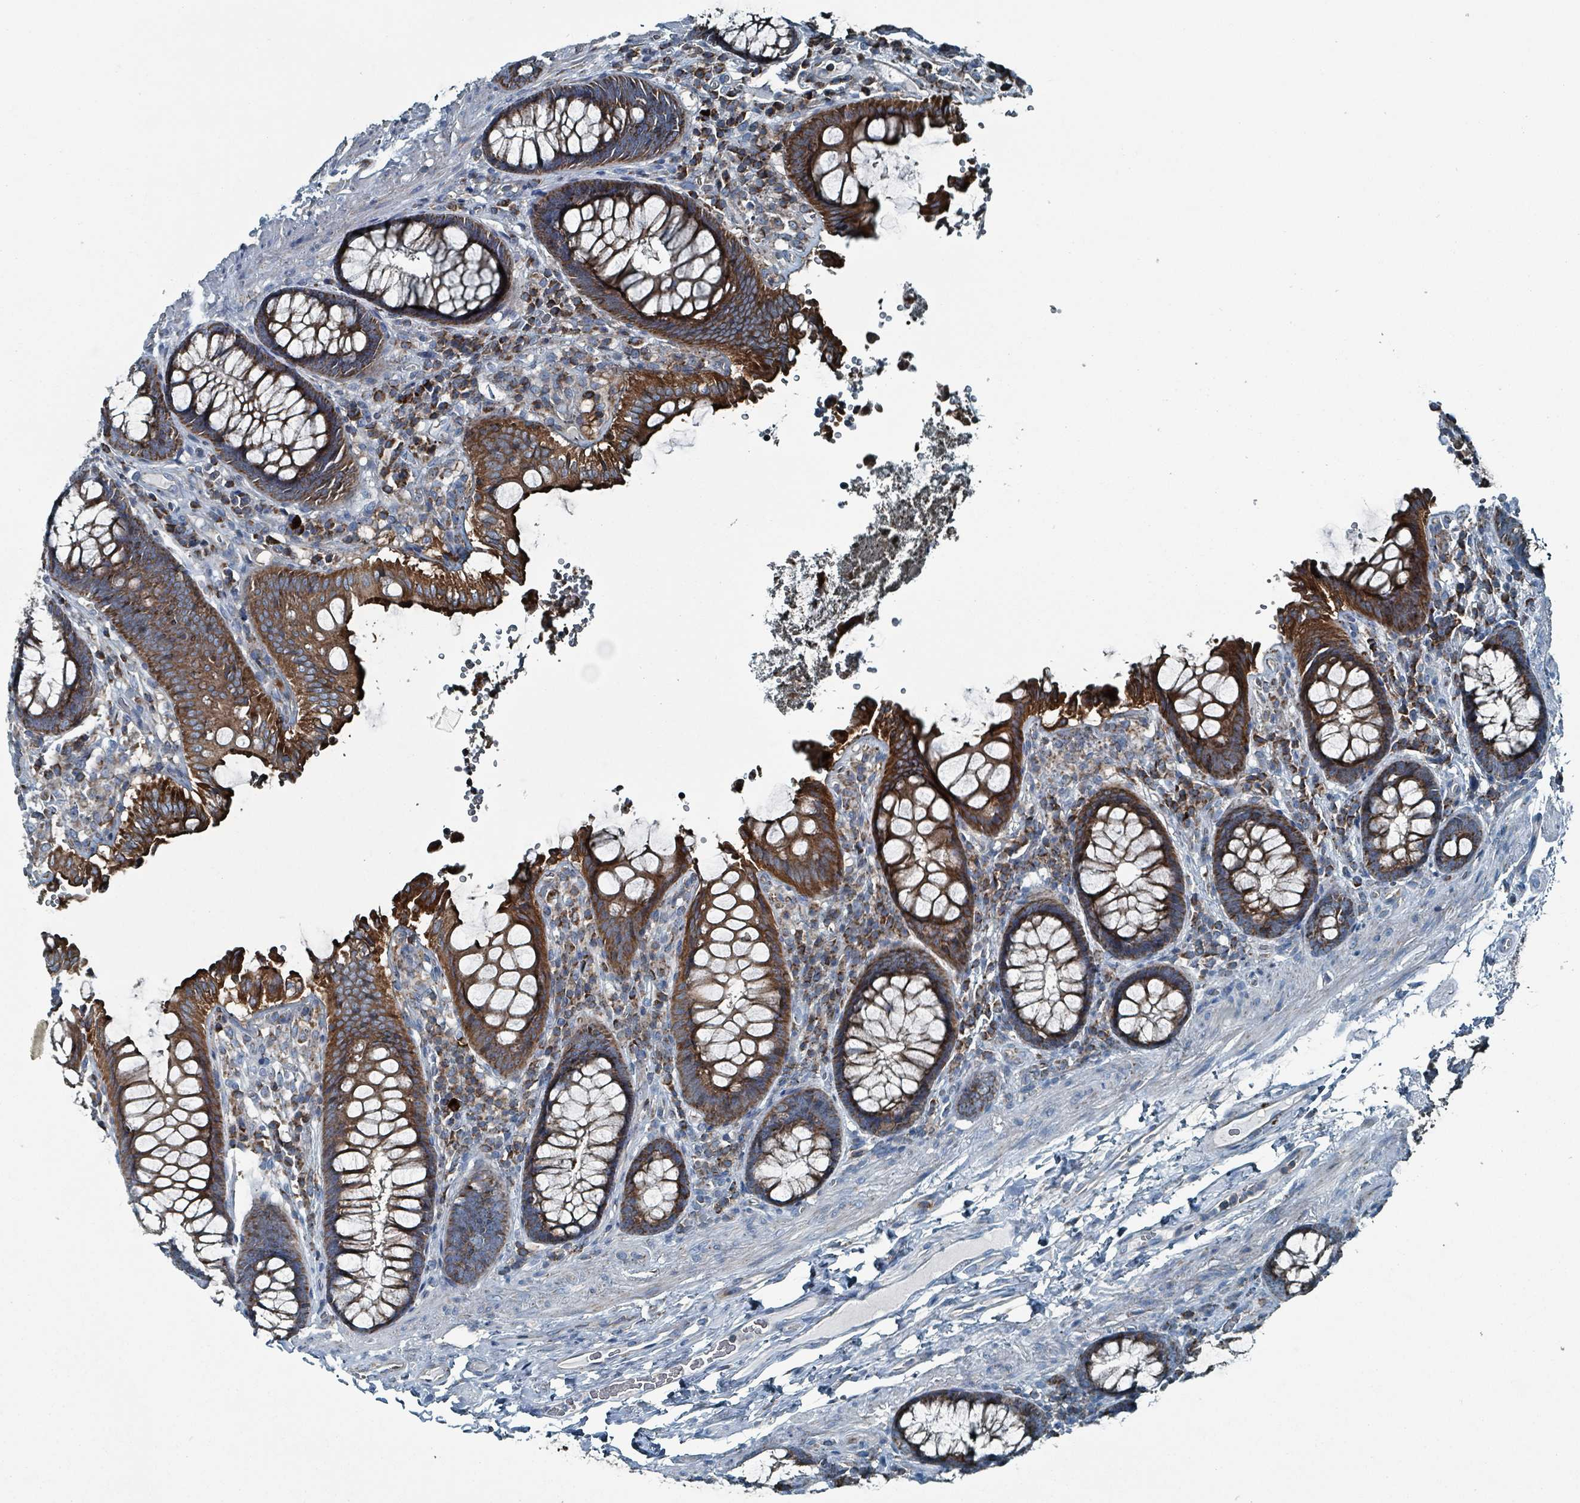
{"staining": {"intensity": "negative", "quantity": "none", "location": "none"}, "tissue": "colon", "cell_type": "Endothelial cells", "image_type": "normal", "snomed": [{"axis": "morphology", "description": "Normal tissue, NOS"}, {"axis": "topography", "description": "Colon"}], "caption": "Unremarkable colon was stained to show a protein in brown. There is no significant expression in endothelial cells. (Immunohistochemistry (ihc), brightfield microscopy, high magnification).", "gene": "ABHD18", "patient": {"sex": "male", "age": 84}}